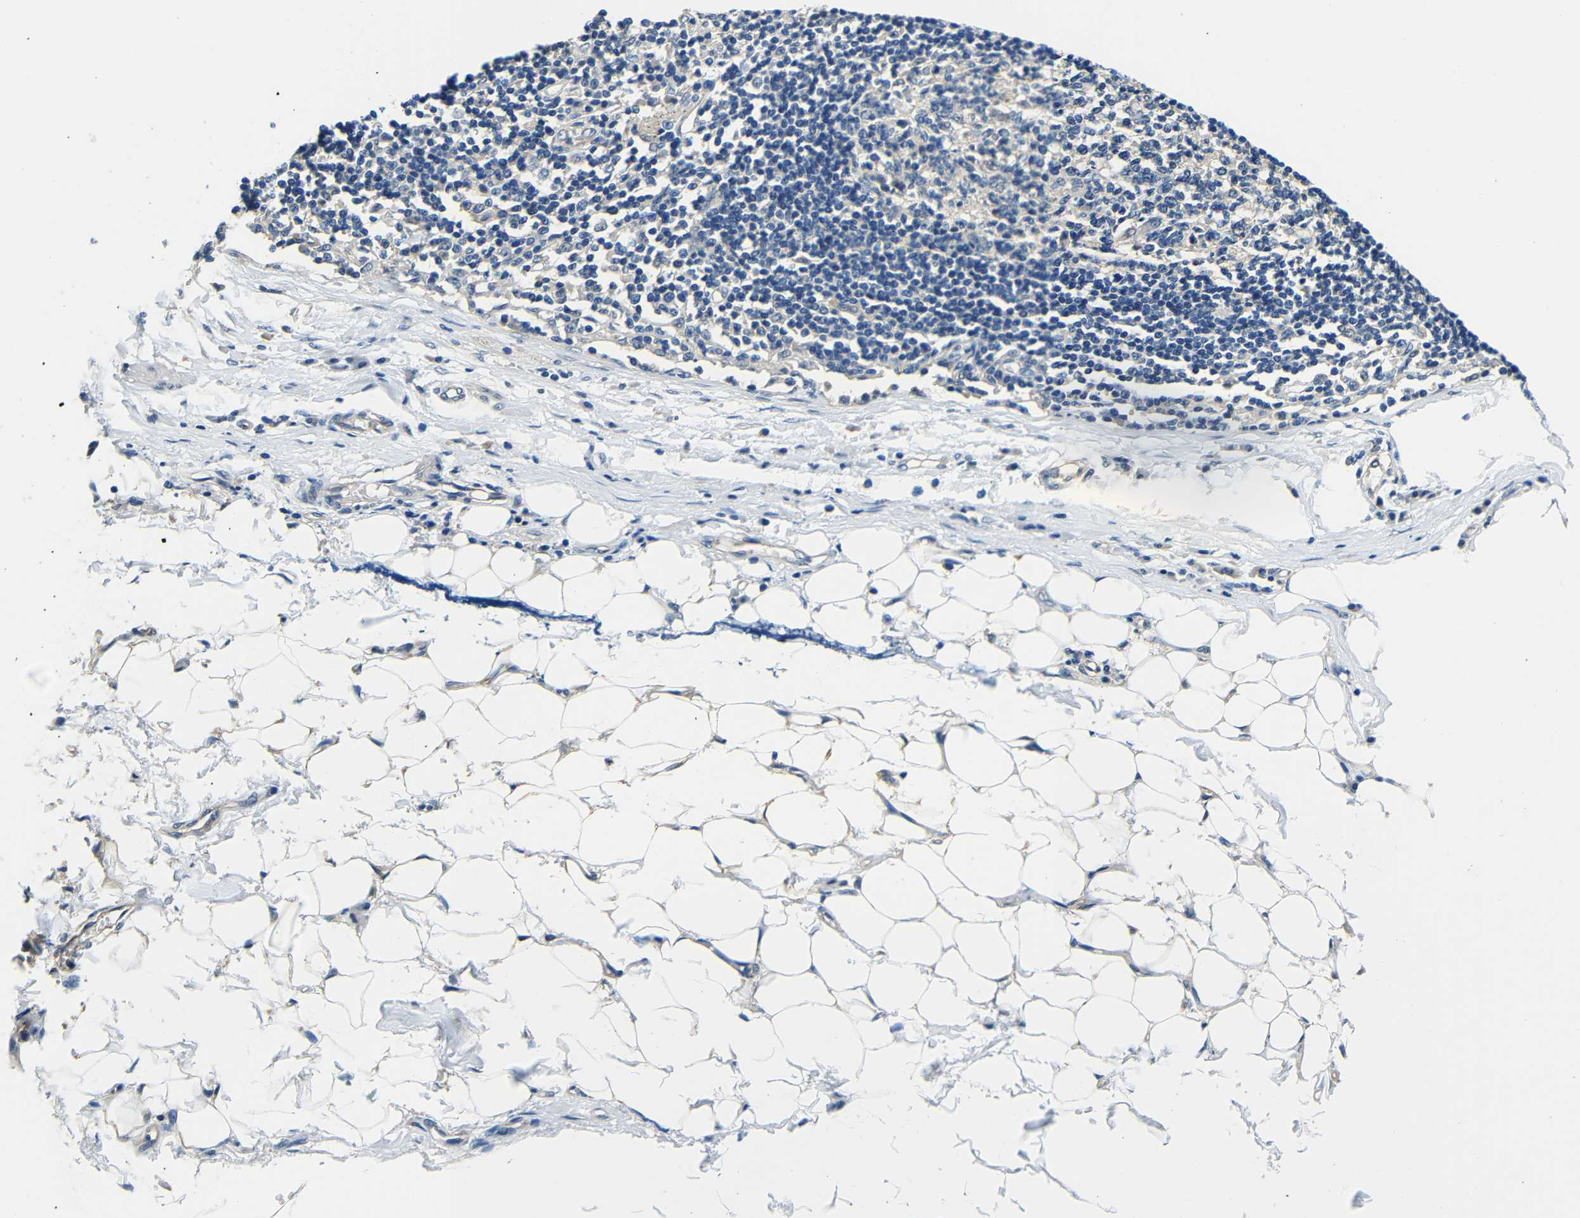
{"staining": {"intensity": "negative", "quantity": "none", "location": "none"}, "tissue": "adipose tissue", "cell_type": "Adipocytes", "image_type": "normal", "snomed": [{"axis": "morphology", "description": "Normal tissue, NOS"}, {"axis": "morphology", "description": "Adenocarcinoma, NOS"}, {"axis": "topography", "description": "Esophagus"}], "caption": "The micrograph demonstrates no staining of adipocytes in normal adipose tissue. Brightfield microscopy of immunohistochemistry (IHC) stained with DAB (3,3'-diaminobenzidine) (brown) and hematoxylin (blue), captured at high magnification.", "gene": "ADAP1", "patient": {"sex": "male", "age": 62}}